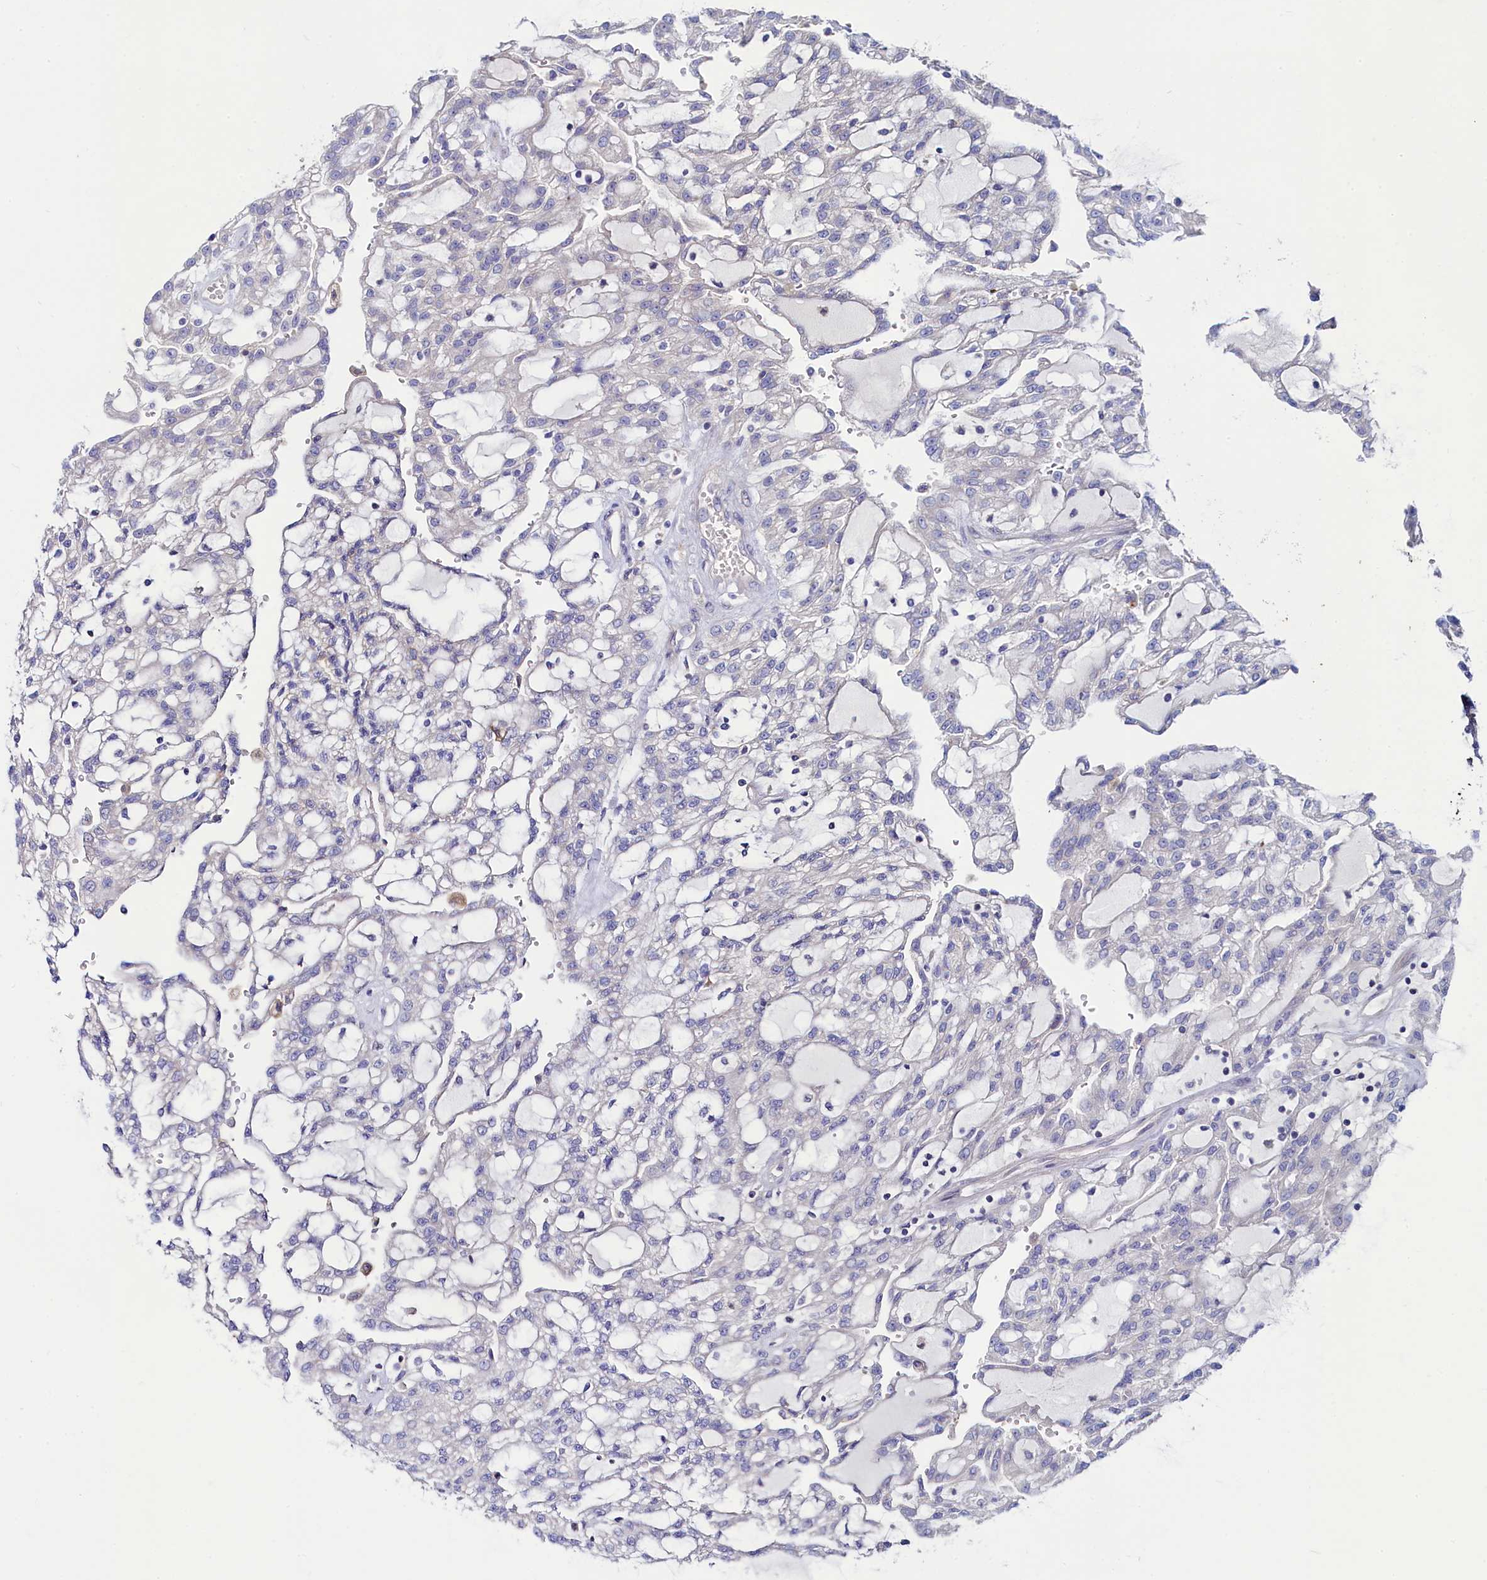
{"staining": {"intensity": "negative", "quantity": "none", "location": "none"}, "tissue": "renal cancer", "cell_type": "Tumor cells", "image_type": "cancer", "snomed": [{"axis": "morphology", "description": "Adenocarcinoma, NOS"}, {"axis": "topography", "description": "Kidney"}], "caption": "Tumor cells show no significant protein positivity in renal cancer.", "gene": "ASTE1", "patient": {"sex": "male", "age": 63}}